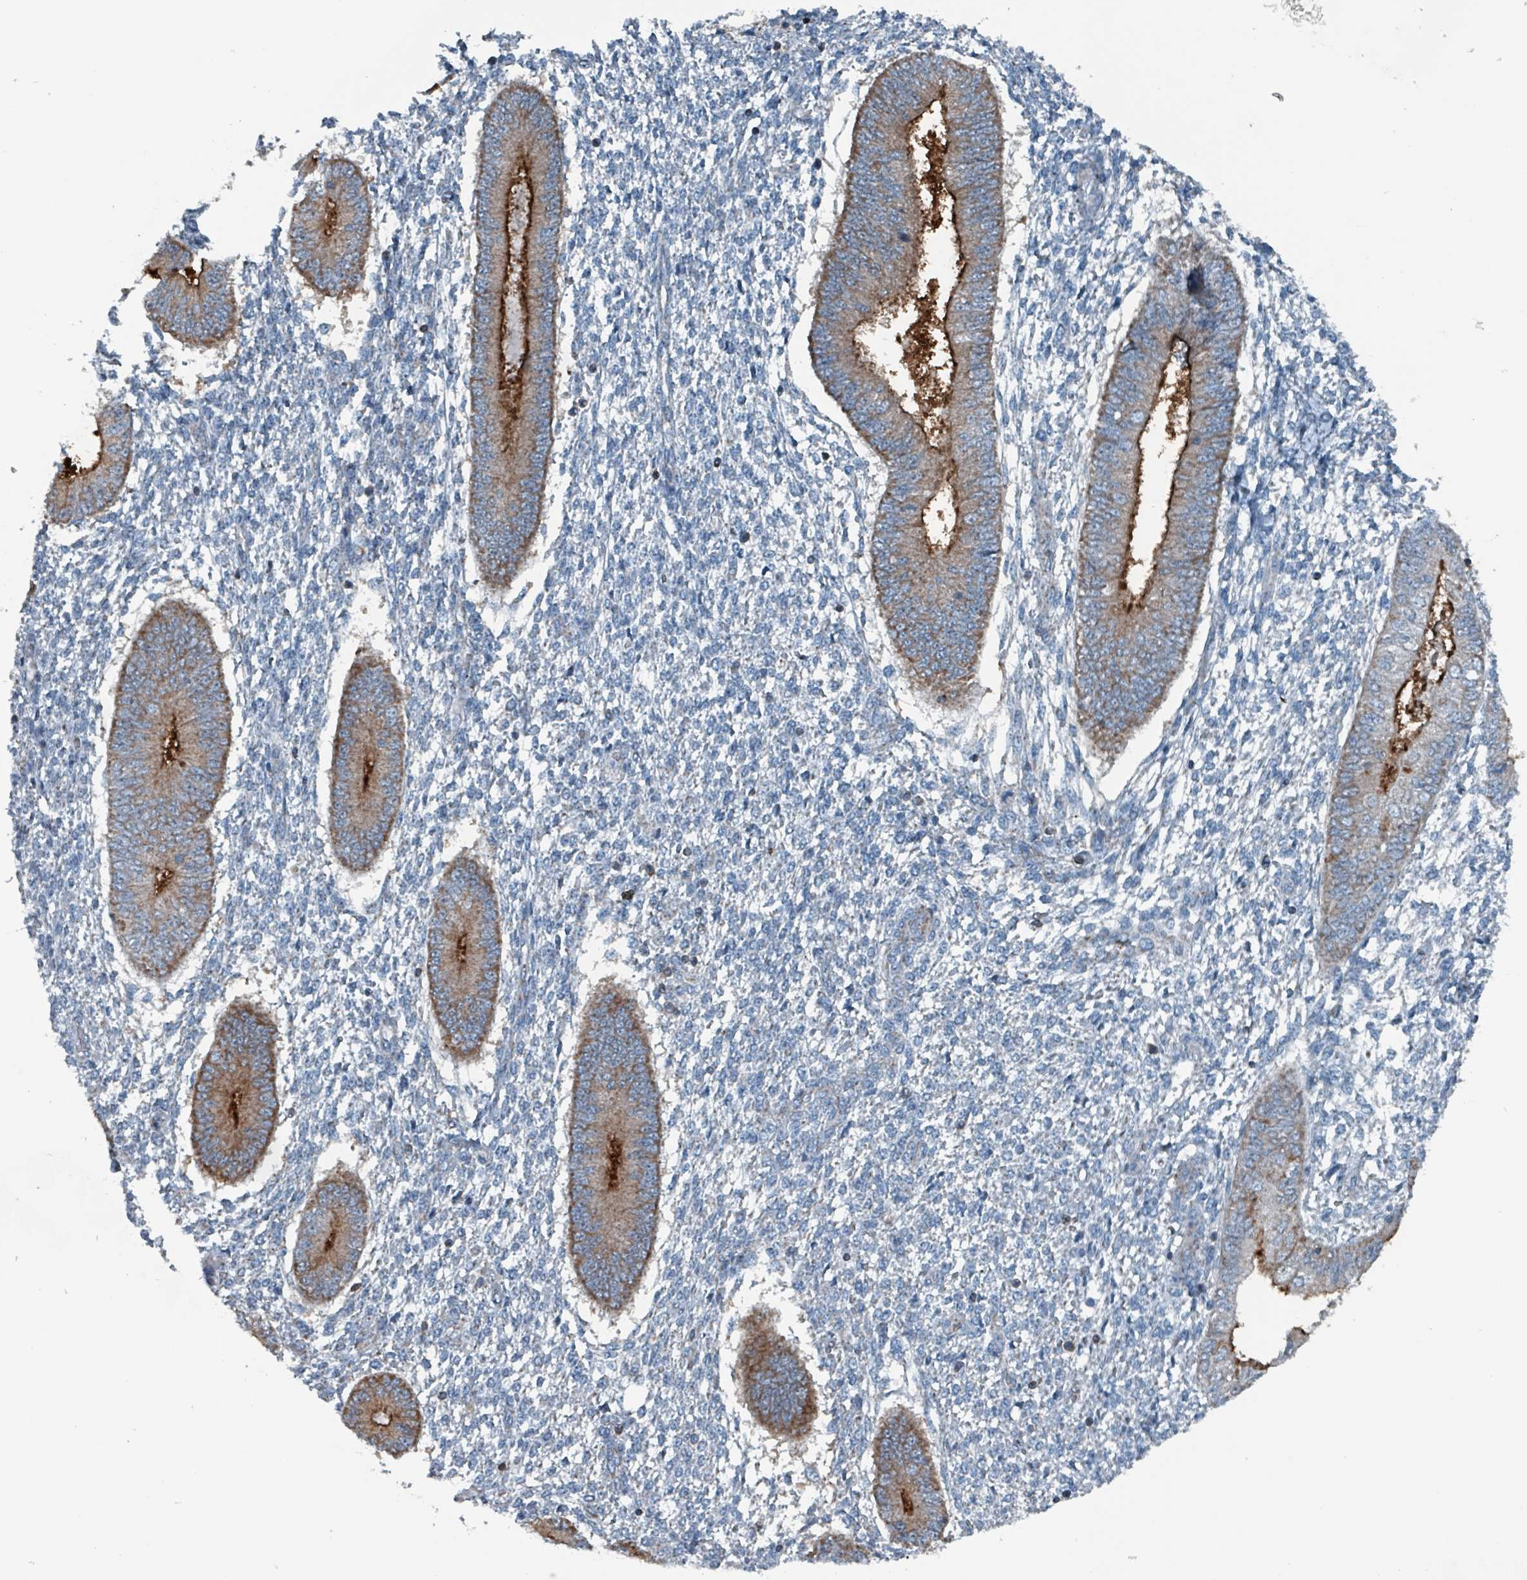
{"staining": {"intensity": "negative", "quantity": "none", "location": "none"}, "tissue": "endometrium", "cell_type": "Cells in endometrial stroma", "image_type": "normal", "snomed": [{"axis": "morphology", "description": "Normal tissue, NOS"}, {"axis": "topography", "description": "Endometrium"}], "caption": "Histopathology image shows no protein positivity in cells in endometrial stroma of unremarkable endometrium.", "gene": "ABHD18", "patient": {"sex": "female", "age": 49}}